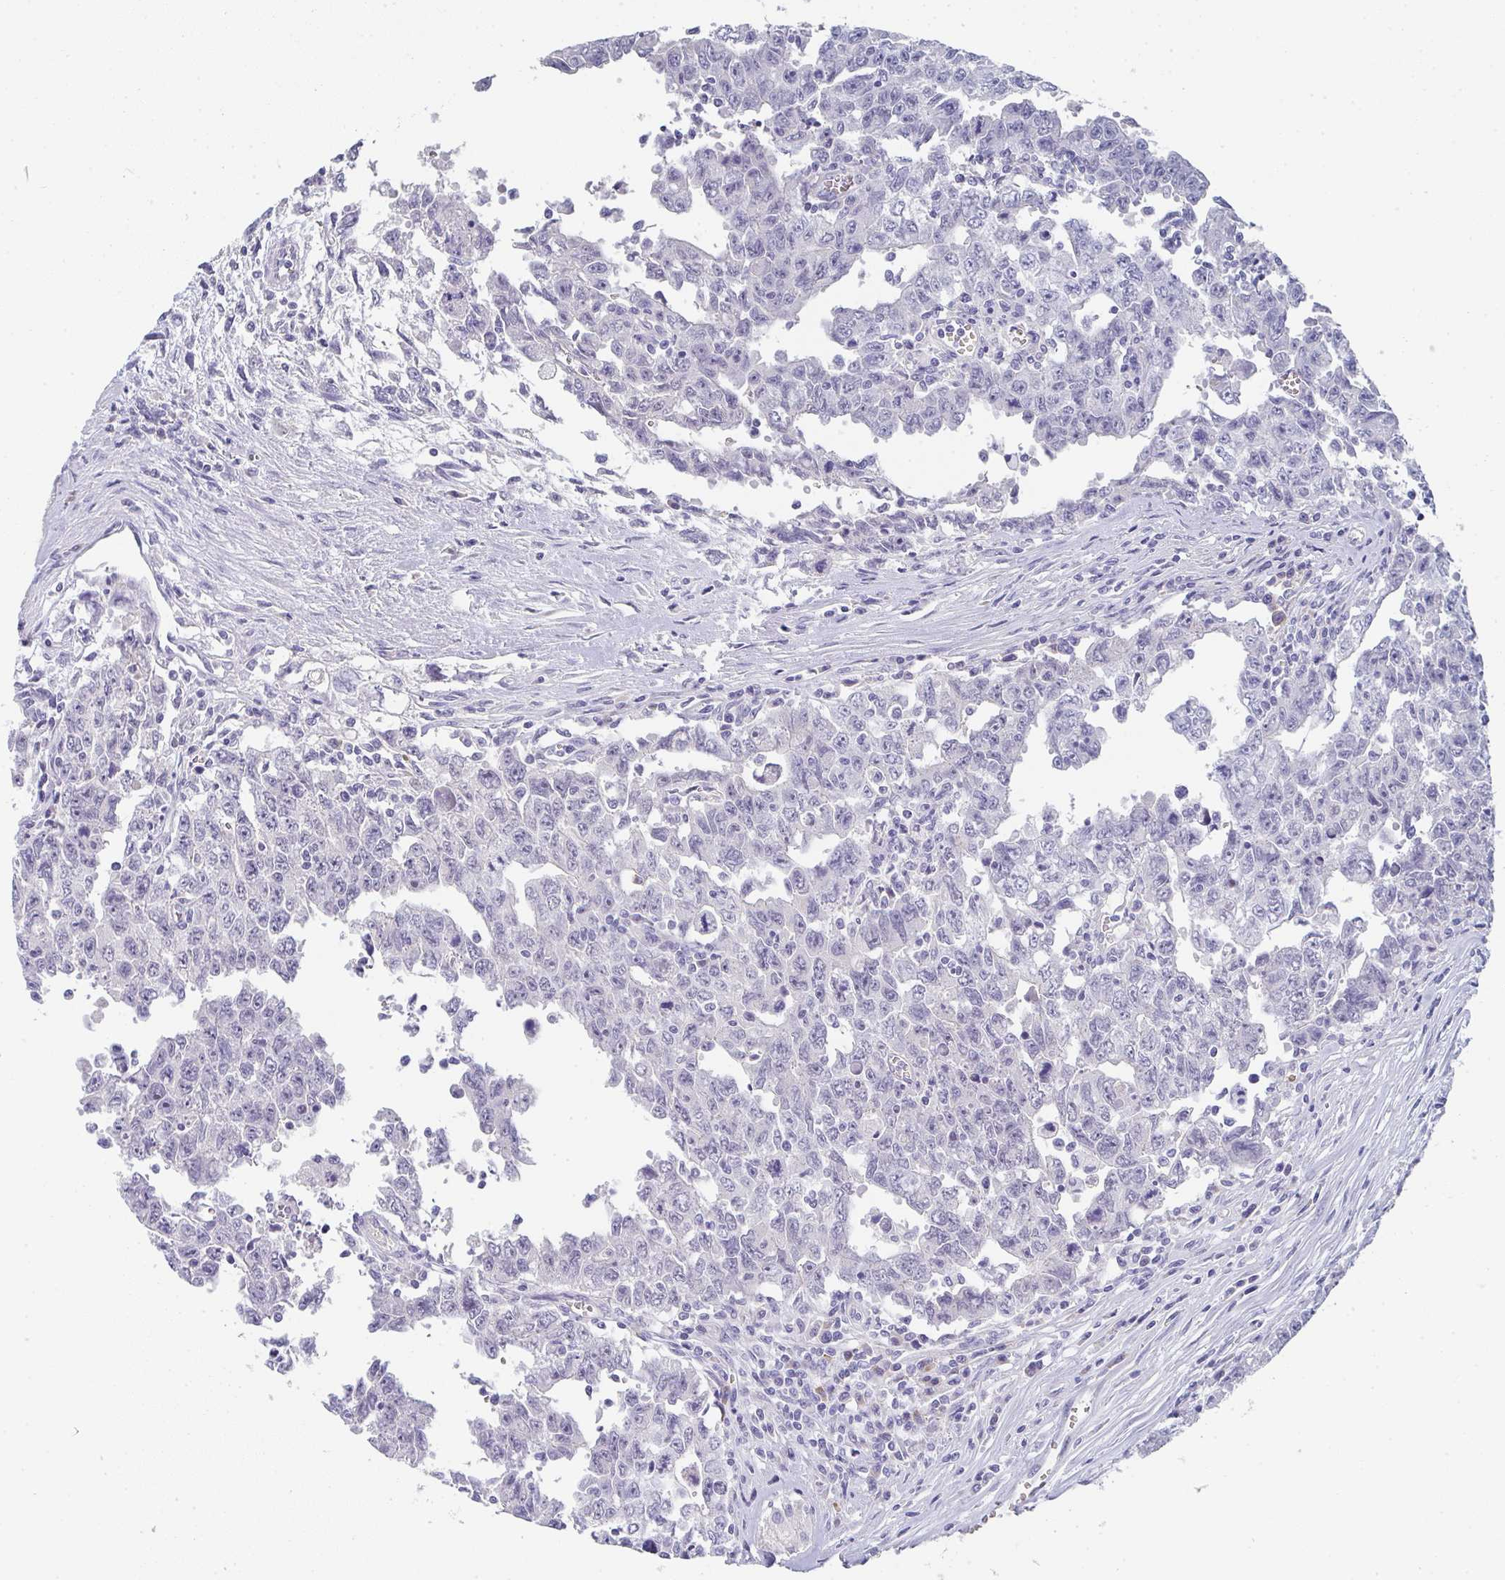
{"staining": {"intensity": "negative", "quantity": "none", "location": "none"}, "tissue": "testis cancer", "cell_type": "Tumor cells", "image_type": "cancer", "snomed": [{"axis": "morphology", "description": "Carcinoma, Embryonal, NOS"}, {"axis": "topography", "description": "Testis"}], "caption": "Tumor cells are negative for protein expression in human testis cancer.", "gene": "NOXRED1", "patient": {"sex": "male", "age": 24}}